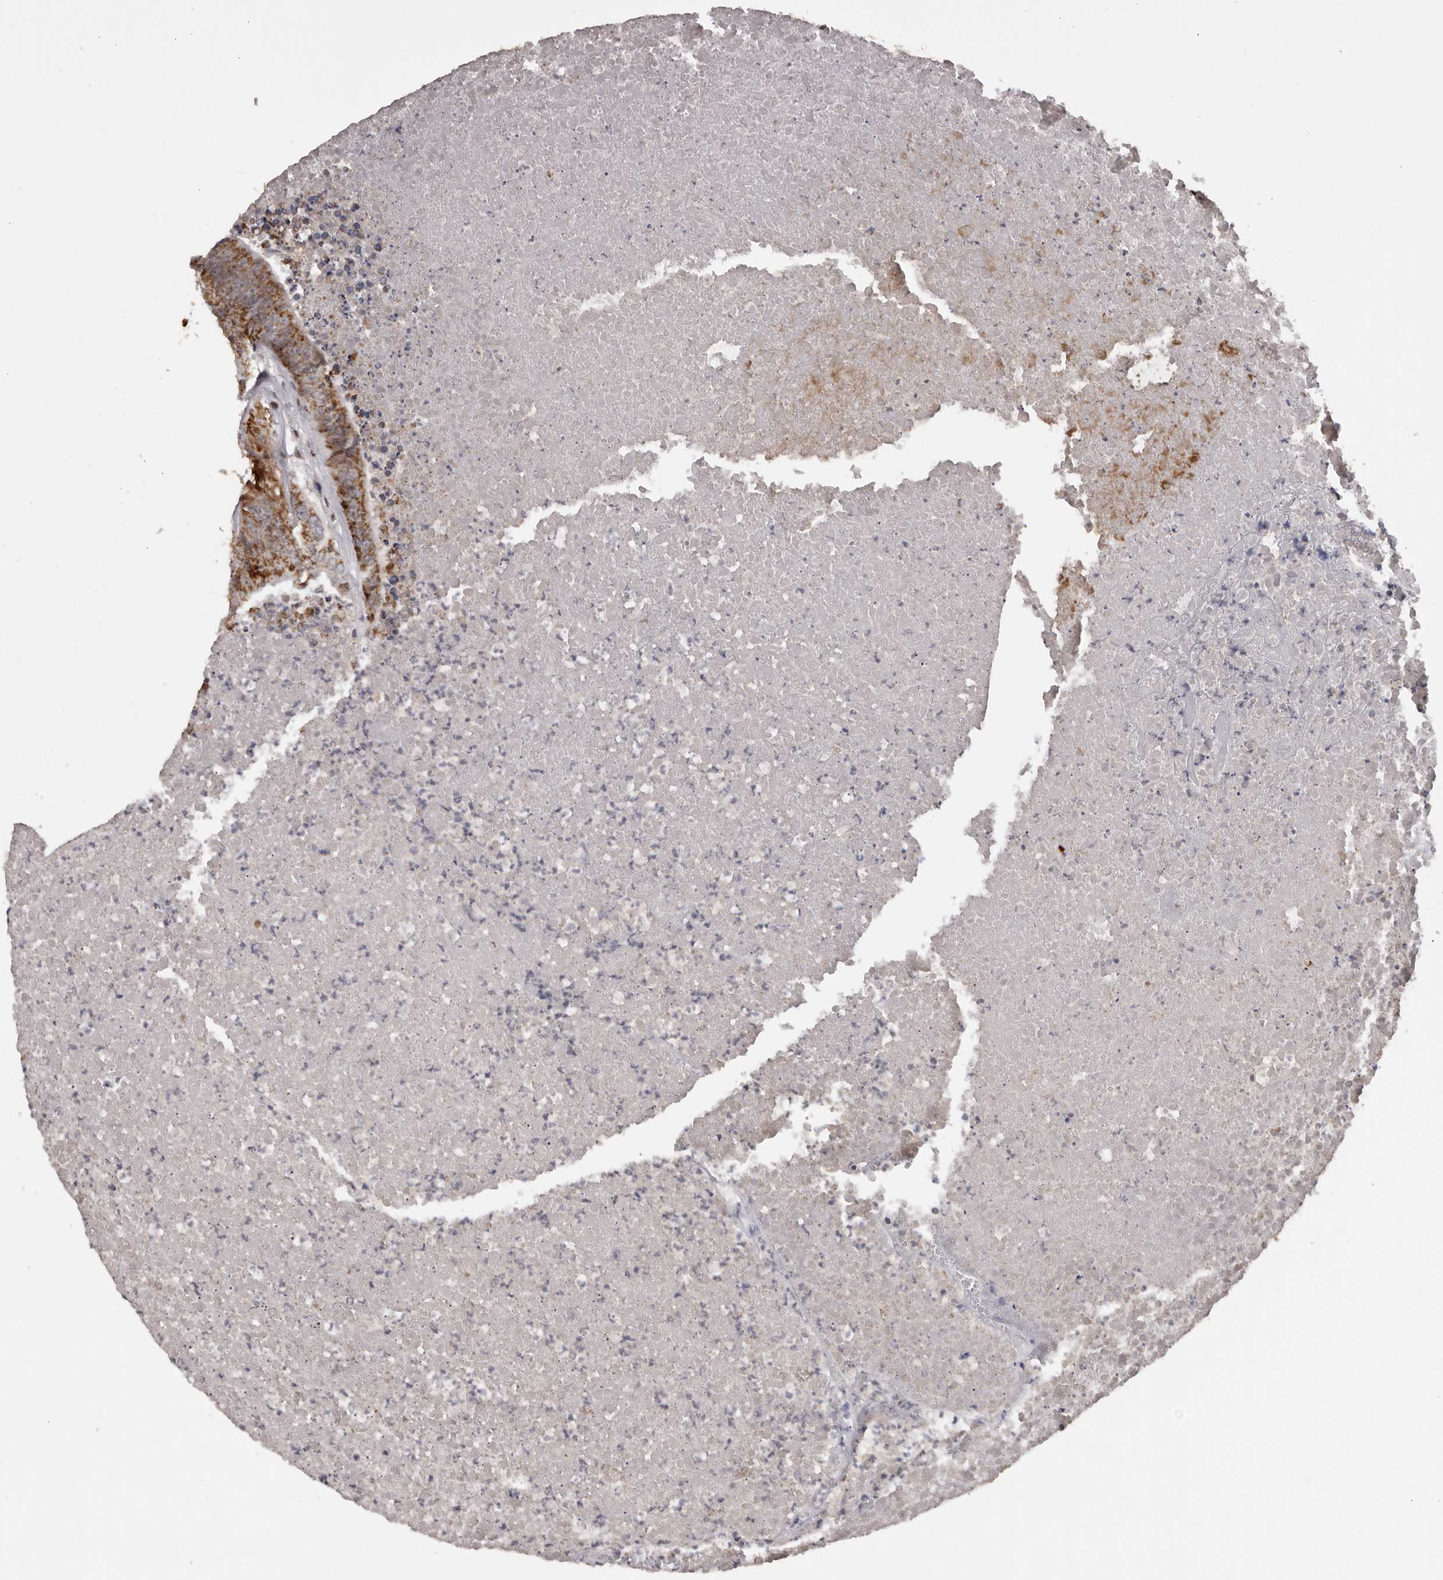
{"staining": {"intensity": "strong", "quantity": ">75%", "location": "cytoplasmic/membranous"}, "tissue": "colorectal cancer", "cell_type": "Tumor cells", "image_type": "cancer", "snomed": [{"axis": "morphology", "description": "Adenocarcinoma, NOS"}, {"axis": "topography", "description": "Colon"}], "caption": "Immunohistochemical staining of human colorectal adenocarcinoma demonstrates high levels of strong cytoplasmic/membranous protein staining in approximately >75% of tumor cells.", "gene": "C17orf99", "patient": {"sex": "male", "age": 87}}